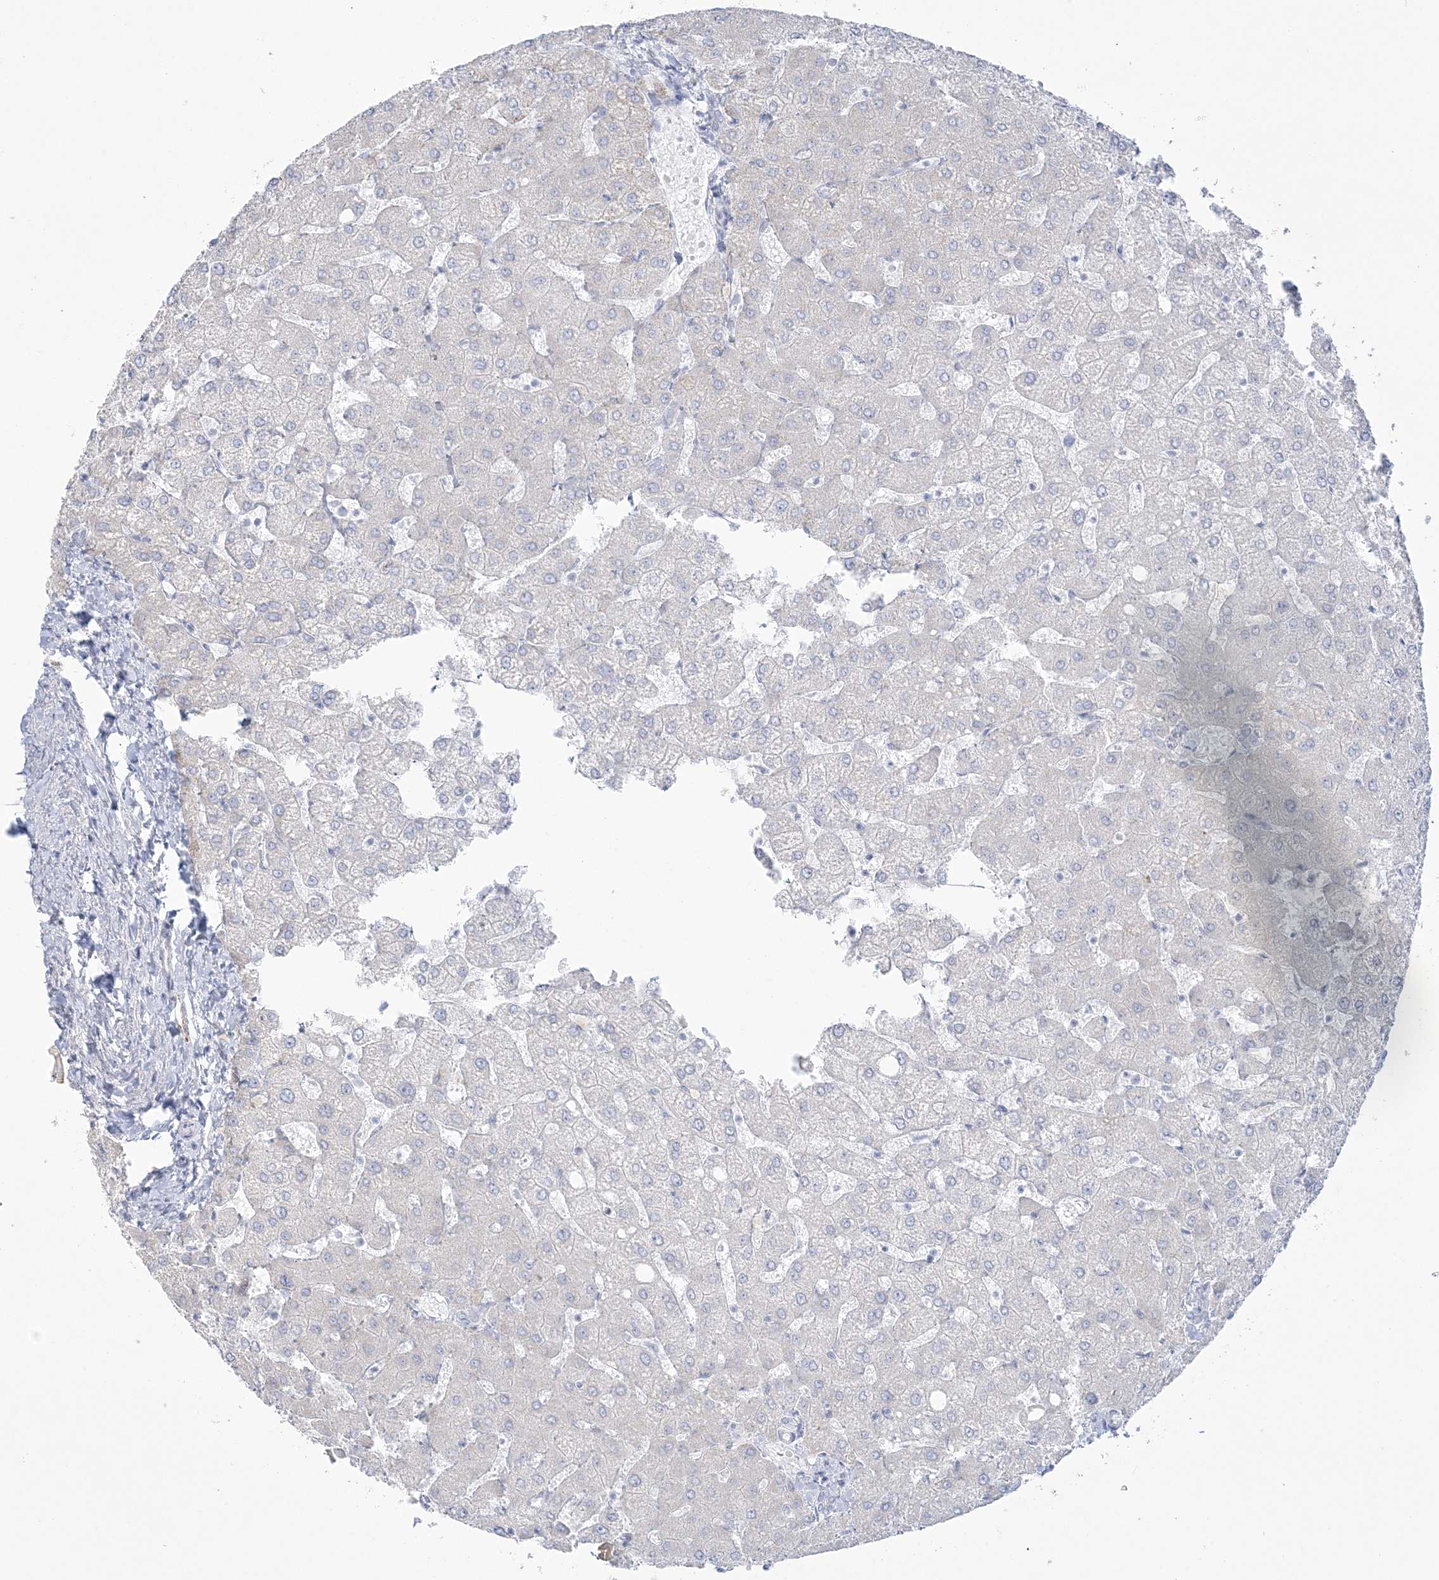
{"staining": {"intensity": "negative", "quantity": "none", "location": "none"}, "tissue": "liver", "cell_type": "Cholangiocytes", "image_type": "normal", "snomed": [{"axis": "morphology", "description": "Normal tissue, NOS"}, {"axis": "topography", "description": "Liver"}], "caption": "Cholangiocytes are negative for brown protein staining in benign liver. The staining is performed using DAB brown chromogen with nuclei counter-stained in using hematoxylin.", "gene": "ENSG00000288637", "patient": {"sex": "female", "age": 54}}